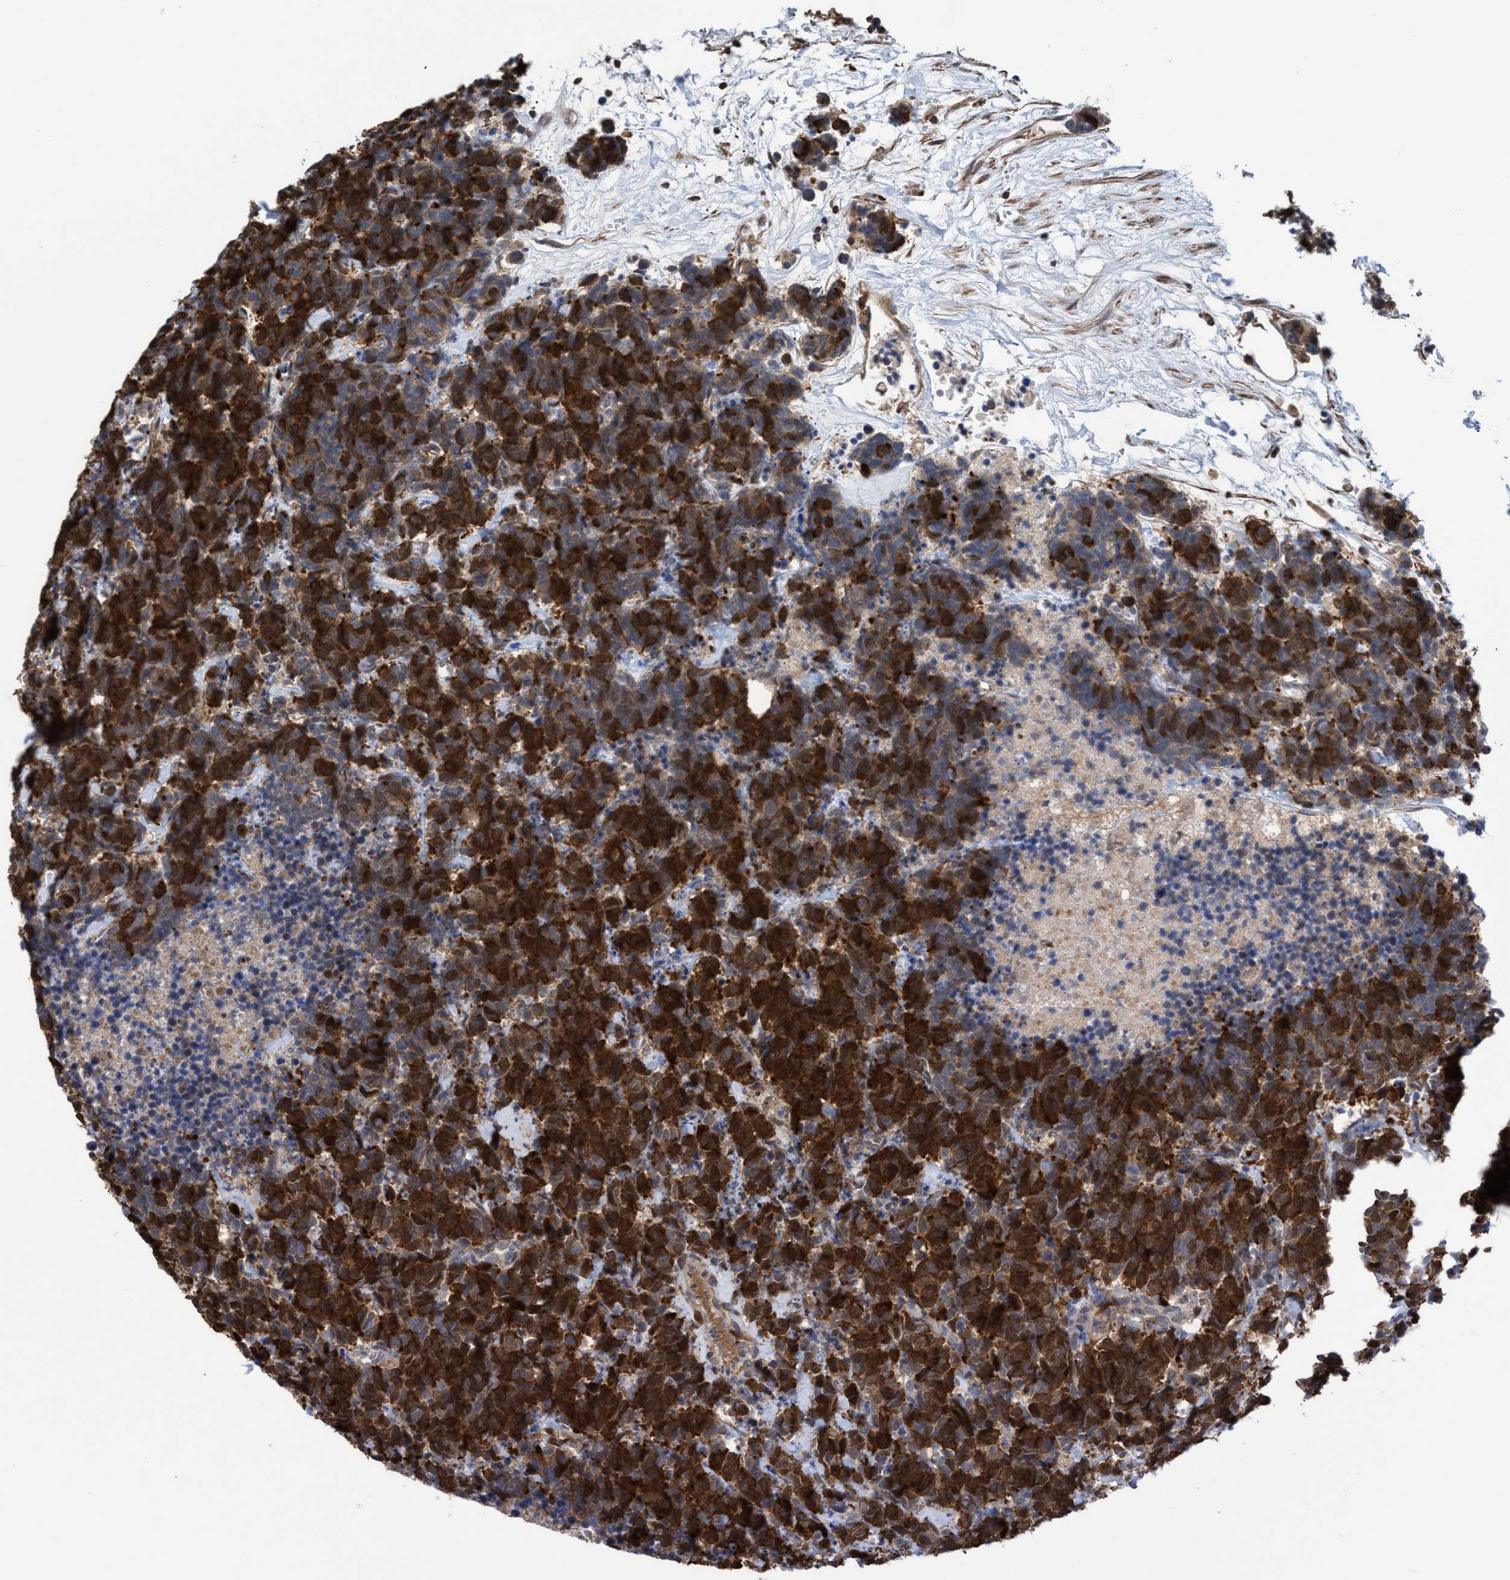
{"staining": {"intensity": "strong", "quantity": ">75%", "location": "cytoplasmic/membranous,nuclear"}, "tissue": "carcinoid", "cell_type": "Tumor cells", "image_type": "cancer", "snomed": [{"axis": "morphology", "description": "Carcinoma, NOS"}, {"axis": "morphology", "description": "Carcinoid, malignant, NOS"}, {"axis": "topography", "description": "Urinary bladder"}], "caption": "DAB immunohistochemical staining of human carcinoid shows strong cytoplasmic/membranous and nuclear protein staining in approximately >75% of tumor cells.", "gene": "SLBP", "patient": {"sex": "male", "age": 57}}